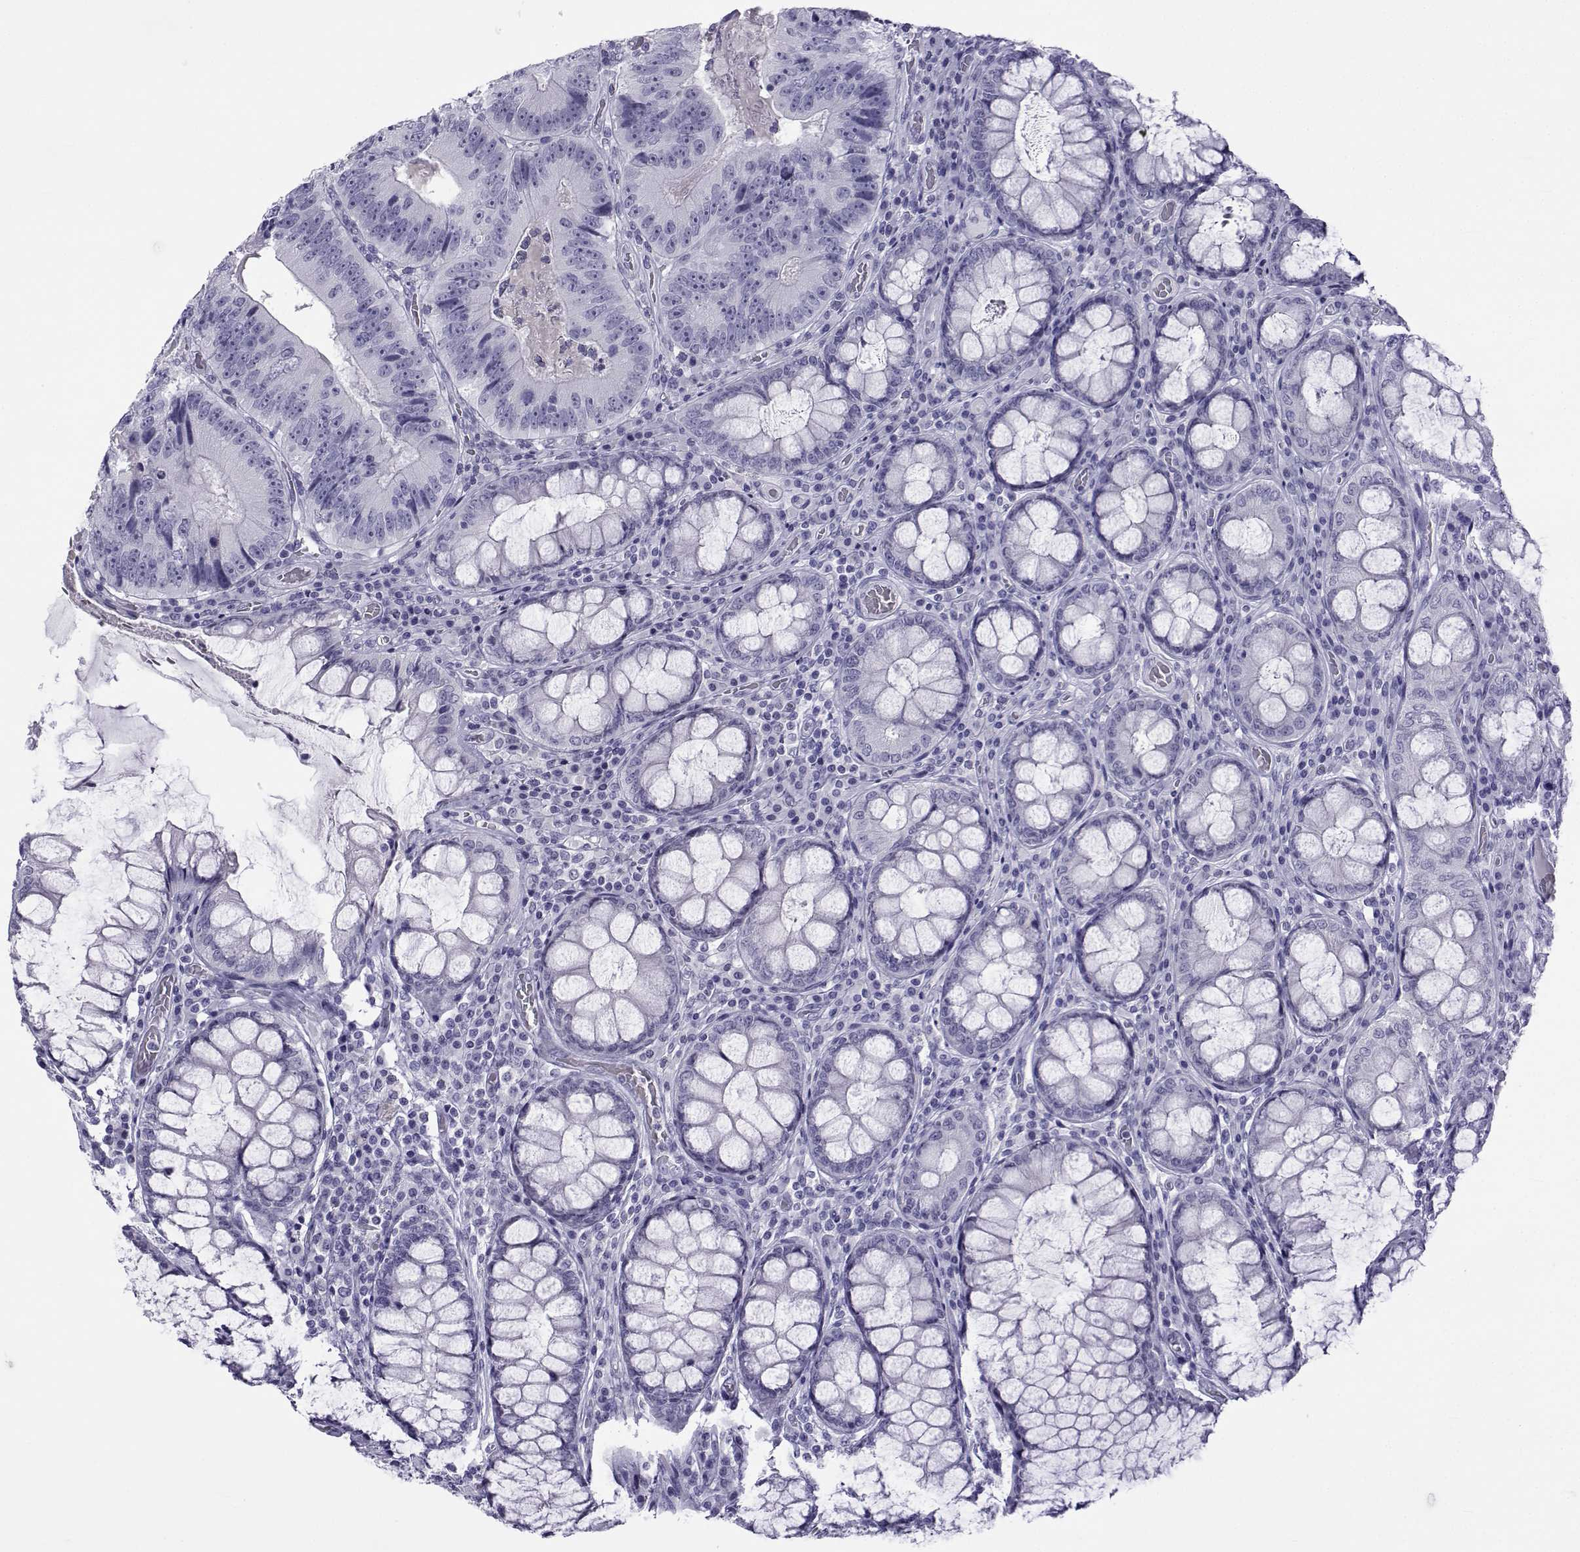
{"staining": {"intensity": "negative", "quantity": "none", "location": "none"}, "tissue": "colorectal cancer", "cell_type": "Tumor cells", "image_type": "cancer", "snomed": [{"axis": "morphology", "description": "Adenocarcinoma, NOS"}, {"axis": "topography", "description": "Colon"}], "caption": "This is an IHC image of human colorectal adenocarcinoma. There is no staining in tumor cells.", "gene": "ACTL7A", "patient": {"sex": "female", "age": 86}}